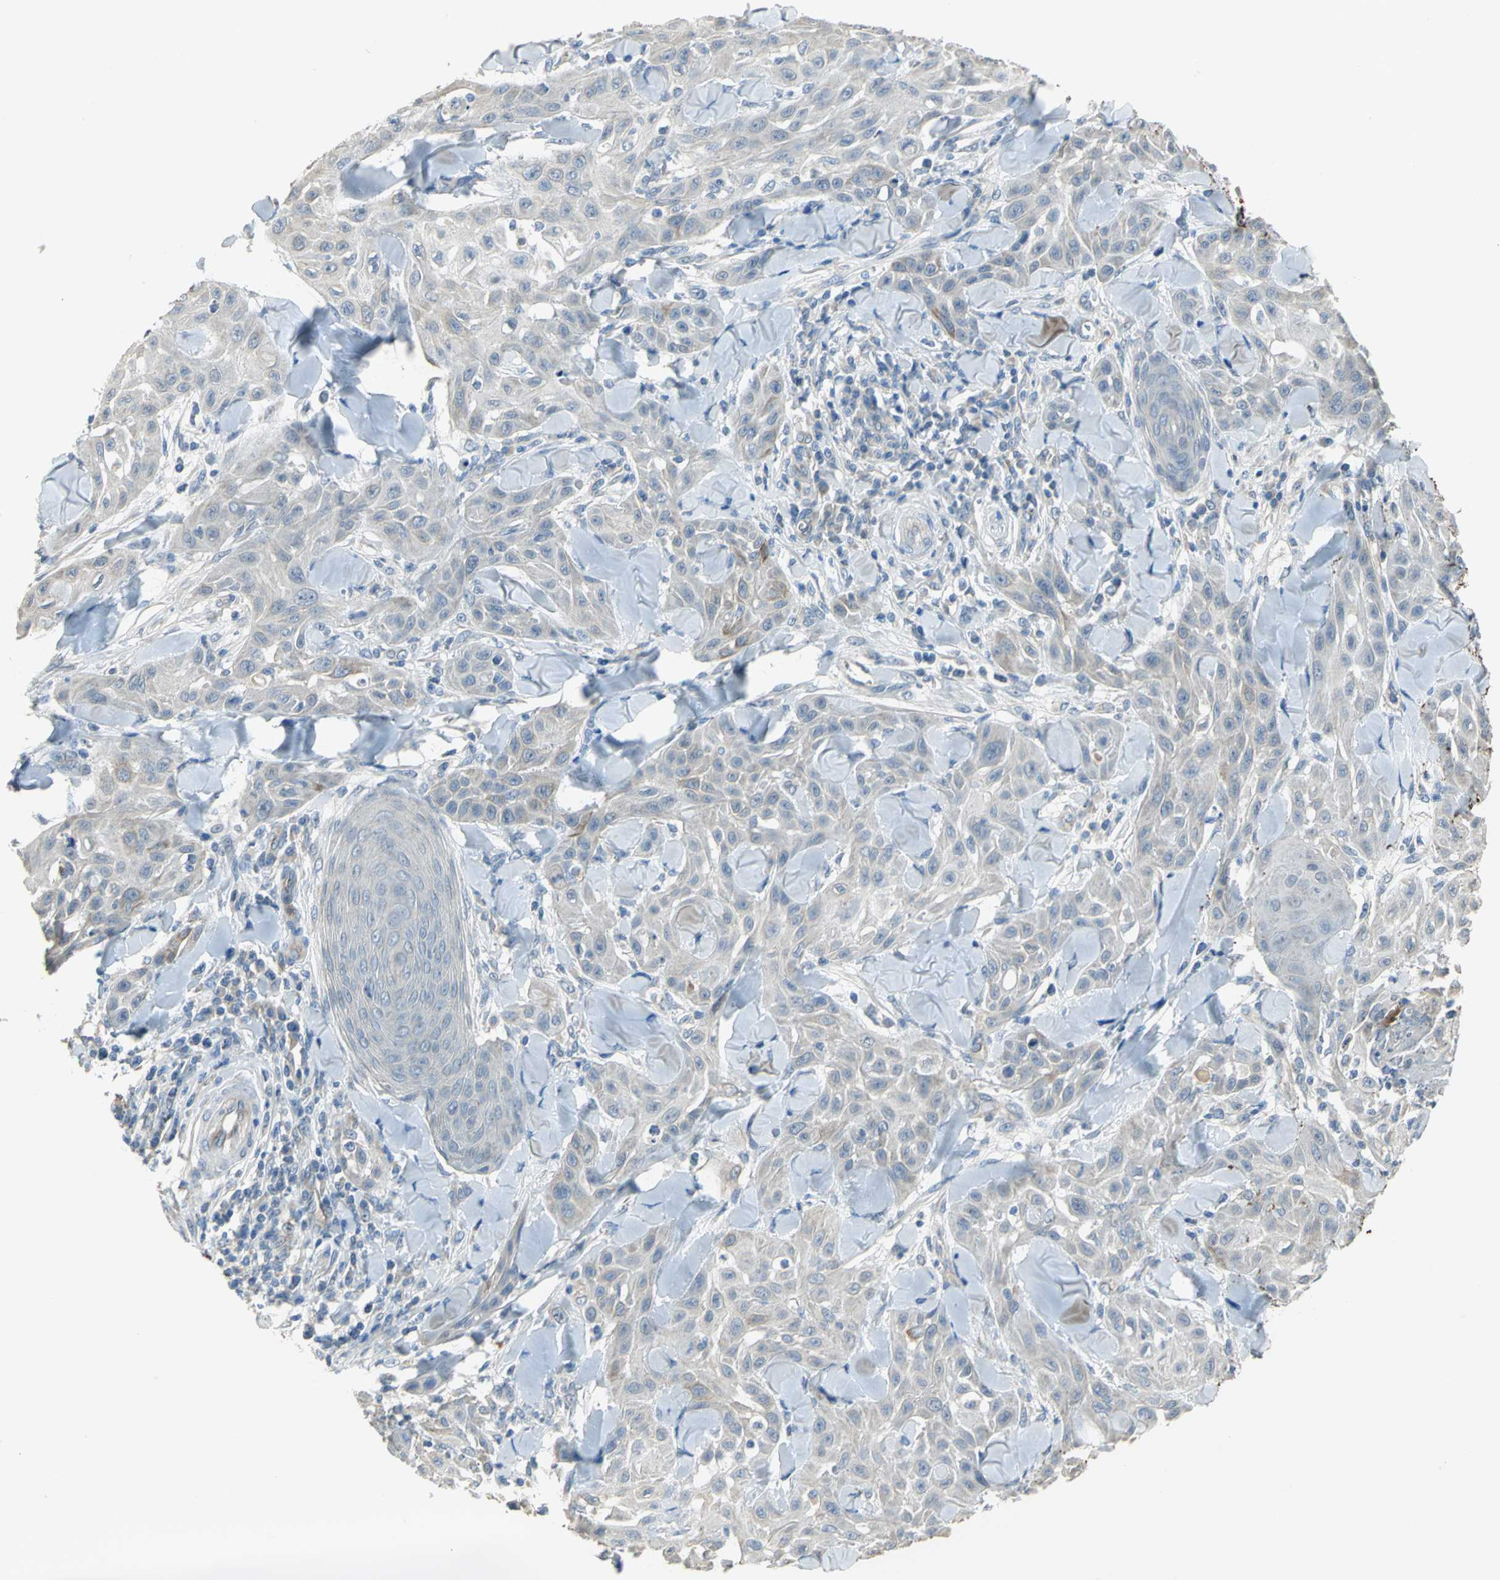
{"staining": {"intensity": "negative", "quantity": "none", "location": "none"}, "tissue": "skin cancer", "cell_type": "Tumor cells", "image_type": "cancer", "snomed": [{"axis": "morphology", "description": "Squamous cell carcinoma, NOS"}, {"axis": "topography", "description": "Skin"}], "caption": "This is an immunohistochemistry image of squamous cell carcinoma (skin). There is no expression in tumor cells.", "gene": "HTR1F", "patient": {"sex": "male", "age": 24}}